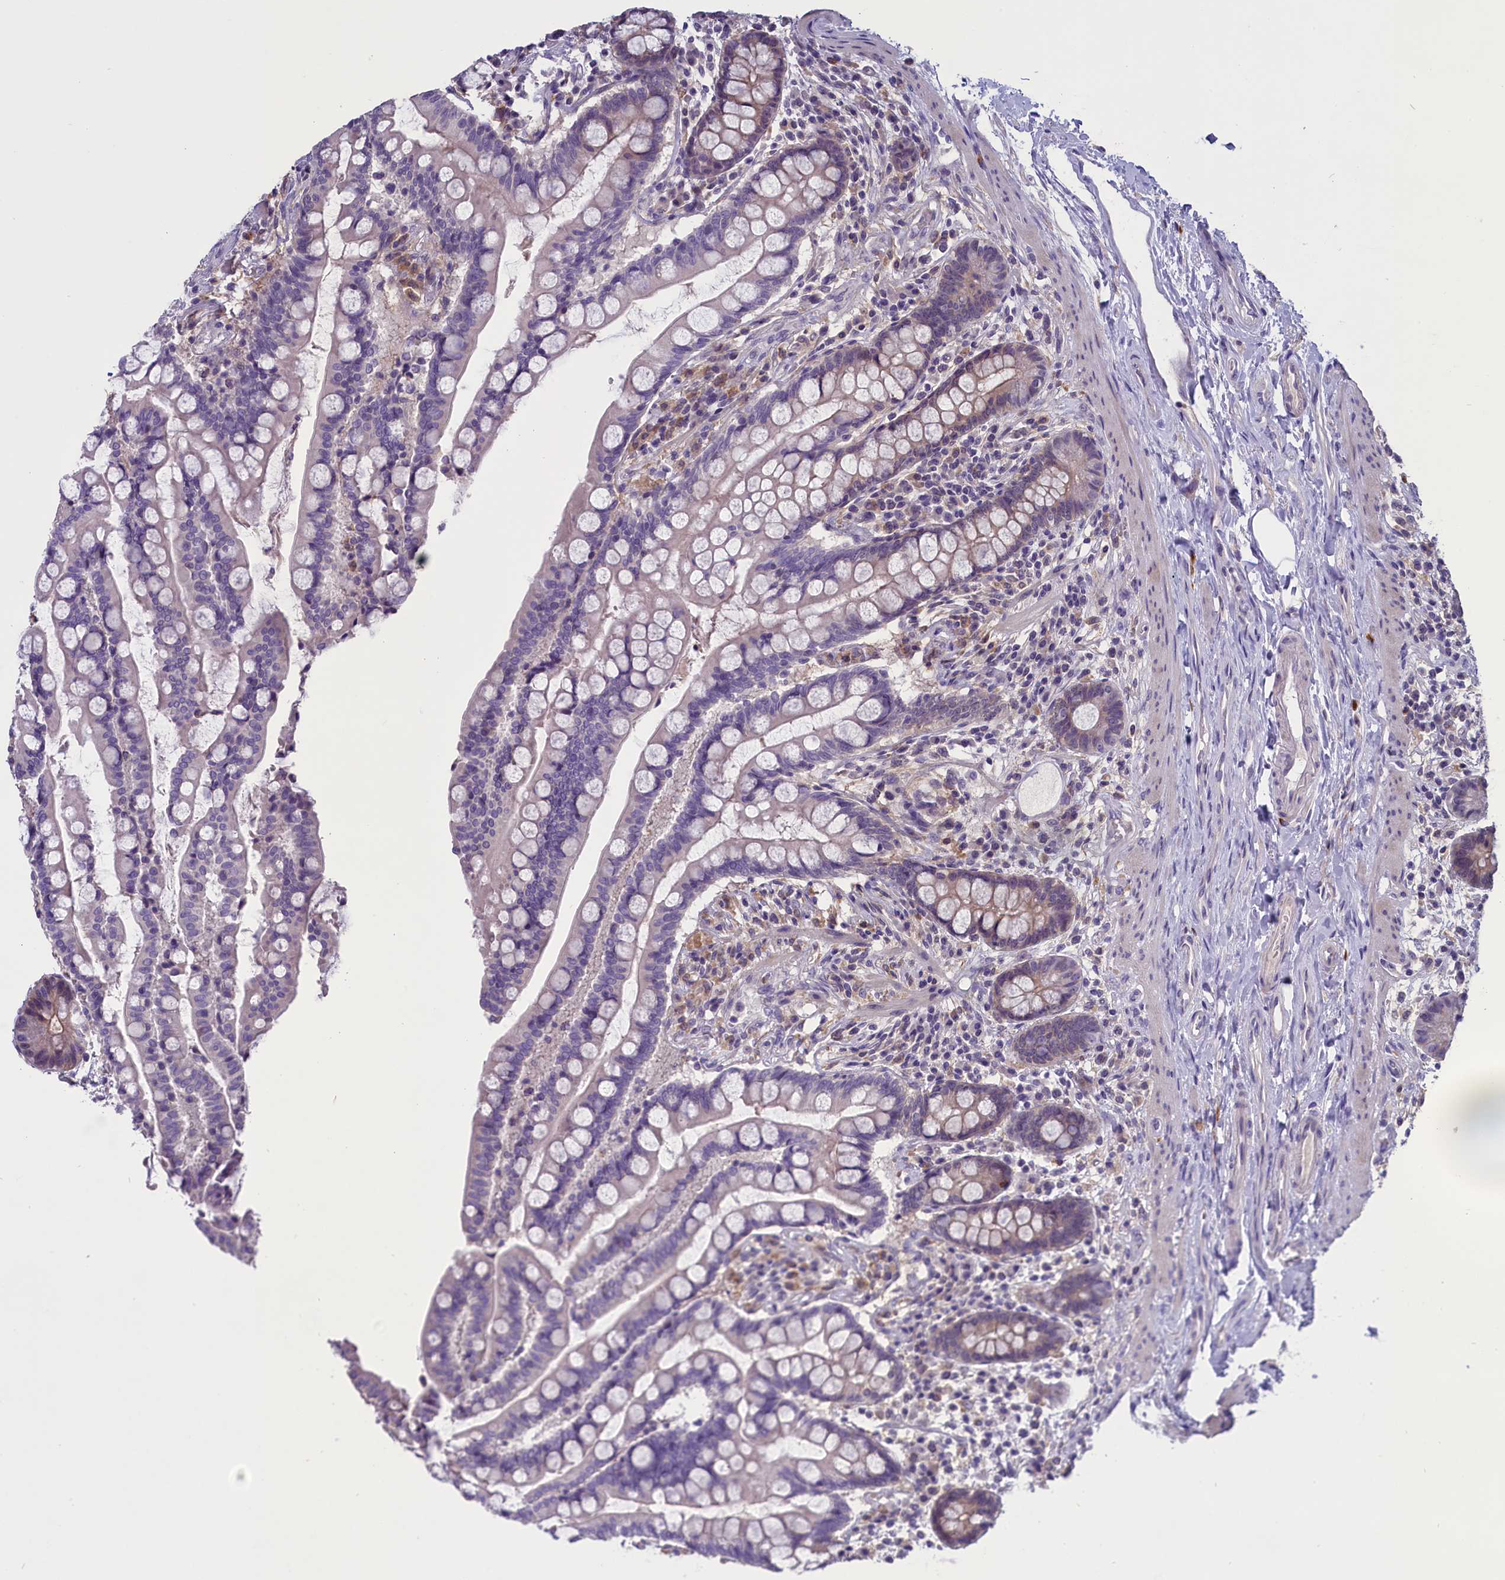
{"staining": {"intensity": "negative", "quantity": "none", "location": "none"}, "tissue": "colon", "cell_type": "Endothelial cells", "image_type": "normal", "snomed": [{"axis": "morphology", "description": "Normal tissue, NOS"}, {"axis": "topography", "description": "Colon"}], "caption": "The IHC image has no significant staining in endothelial cells of colon. (DAB (3,3'-diaminobenzidine) immunohistochemistry visualized using brightfield microscopy, high magnification).", "gene": "ENPP6", "patient": {"sex": "male", "age": 73}}